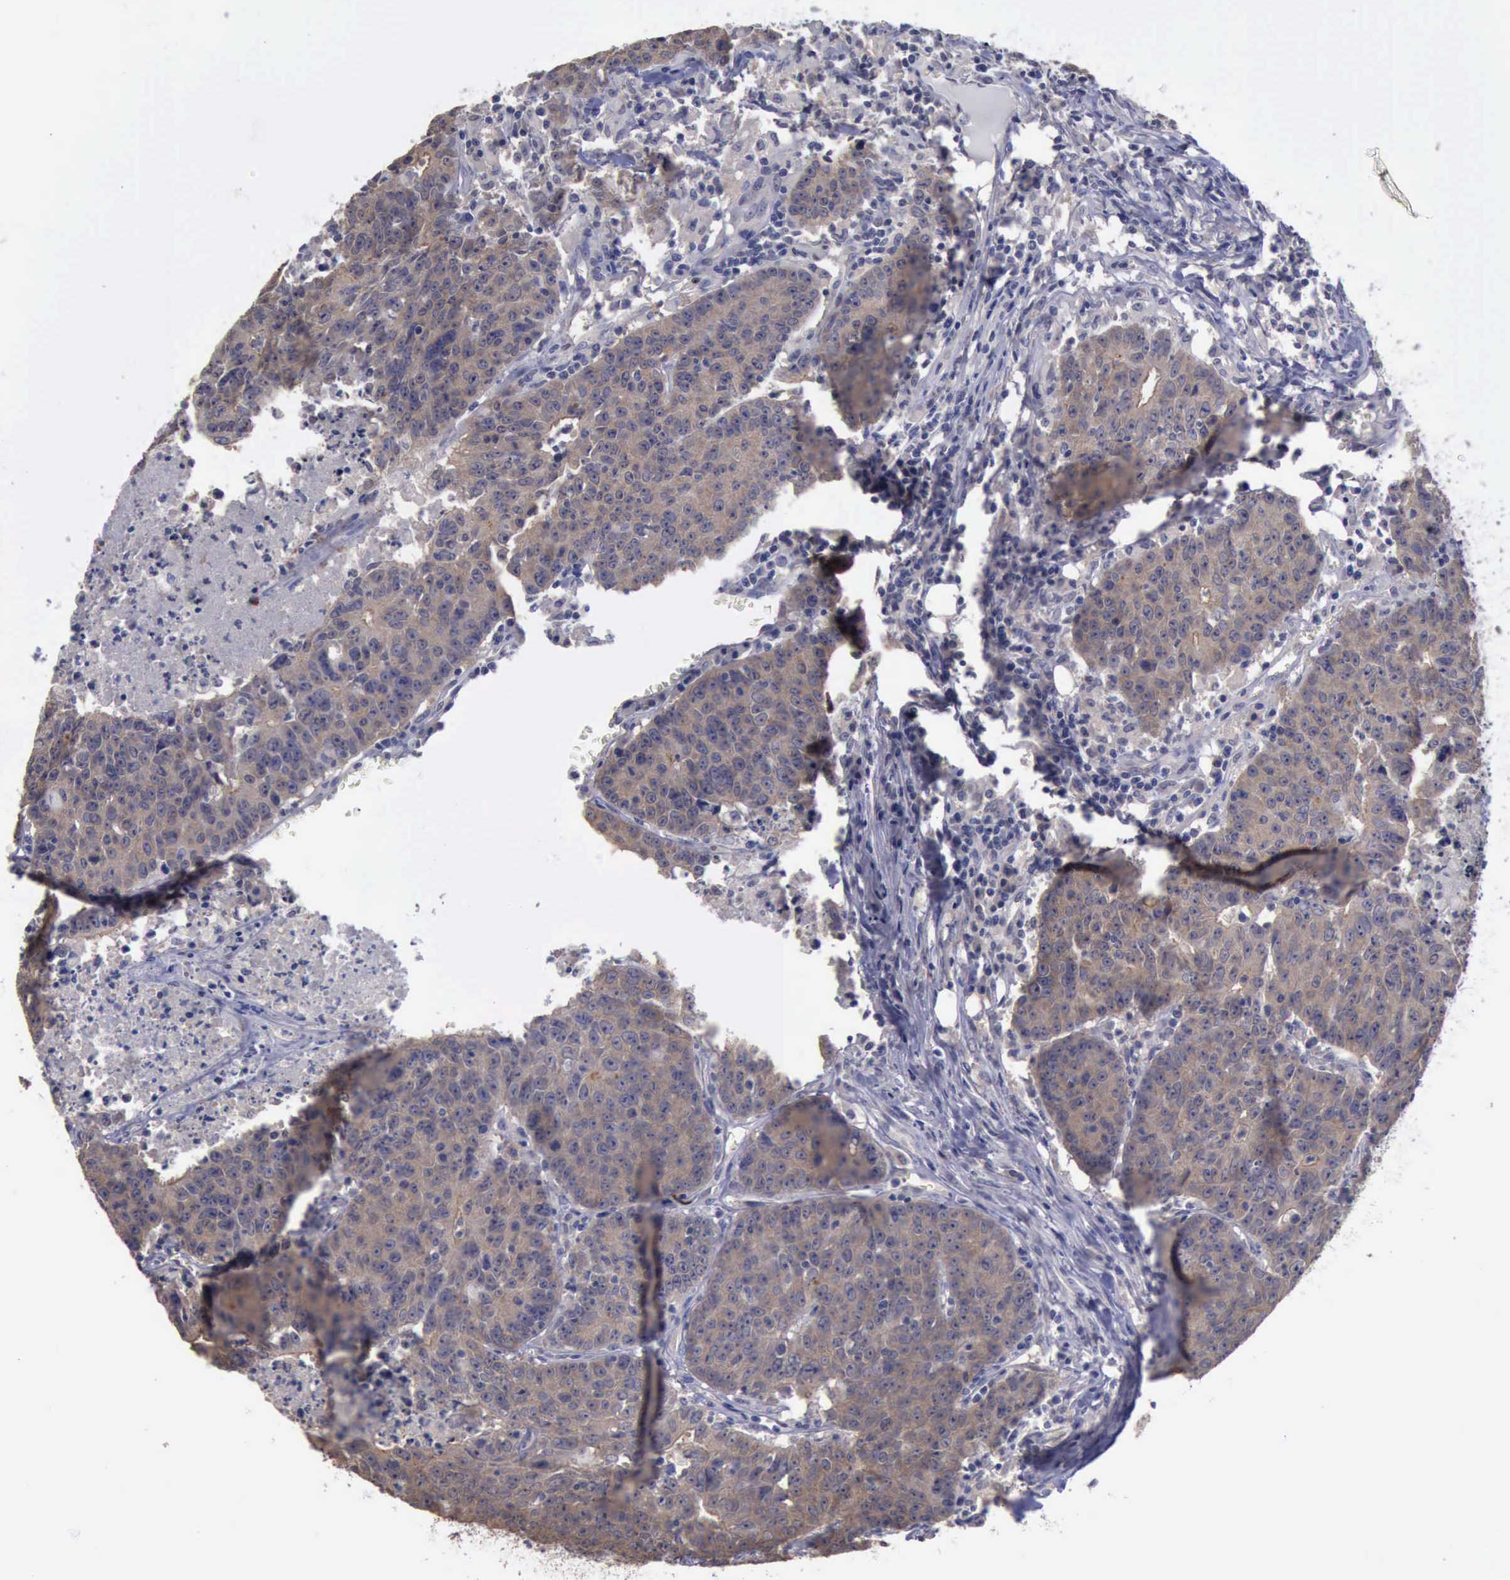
{"staining": {"intensity": "weak", "quantity": ">75%", "location": "cytoplasmic/membranous"}, "tissue": "colorectal cancer", "cell_type": "Tumor cells", "image_type": "cancer", "snomed": [{"axis": "morphology", "description": "Adenocarcinoma, NOS"}, {"axis": "topography", "description": "Colon"}], "caption": "There is low levels of weak cytoplasmic/membranous positivity in tumor cells of colorectal cancer, as demonstrated by immunohistochemical staining (brown color).", "gene": "PHKA1", "patient": {"sex": "female", "age": 53}}